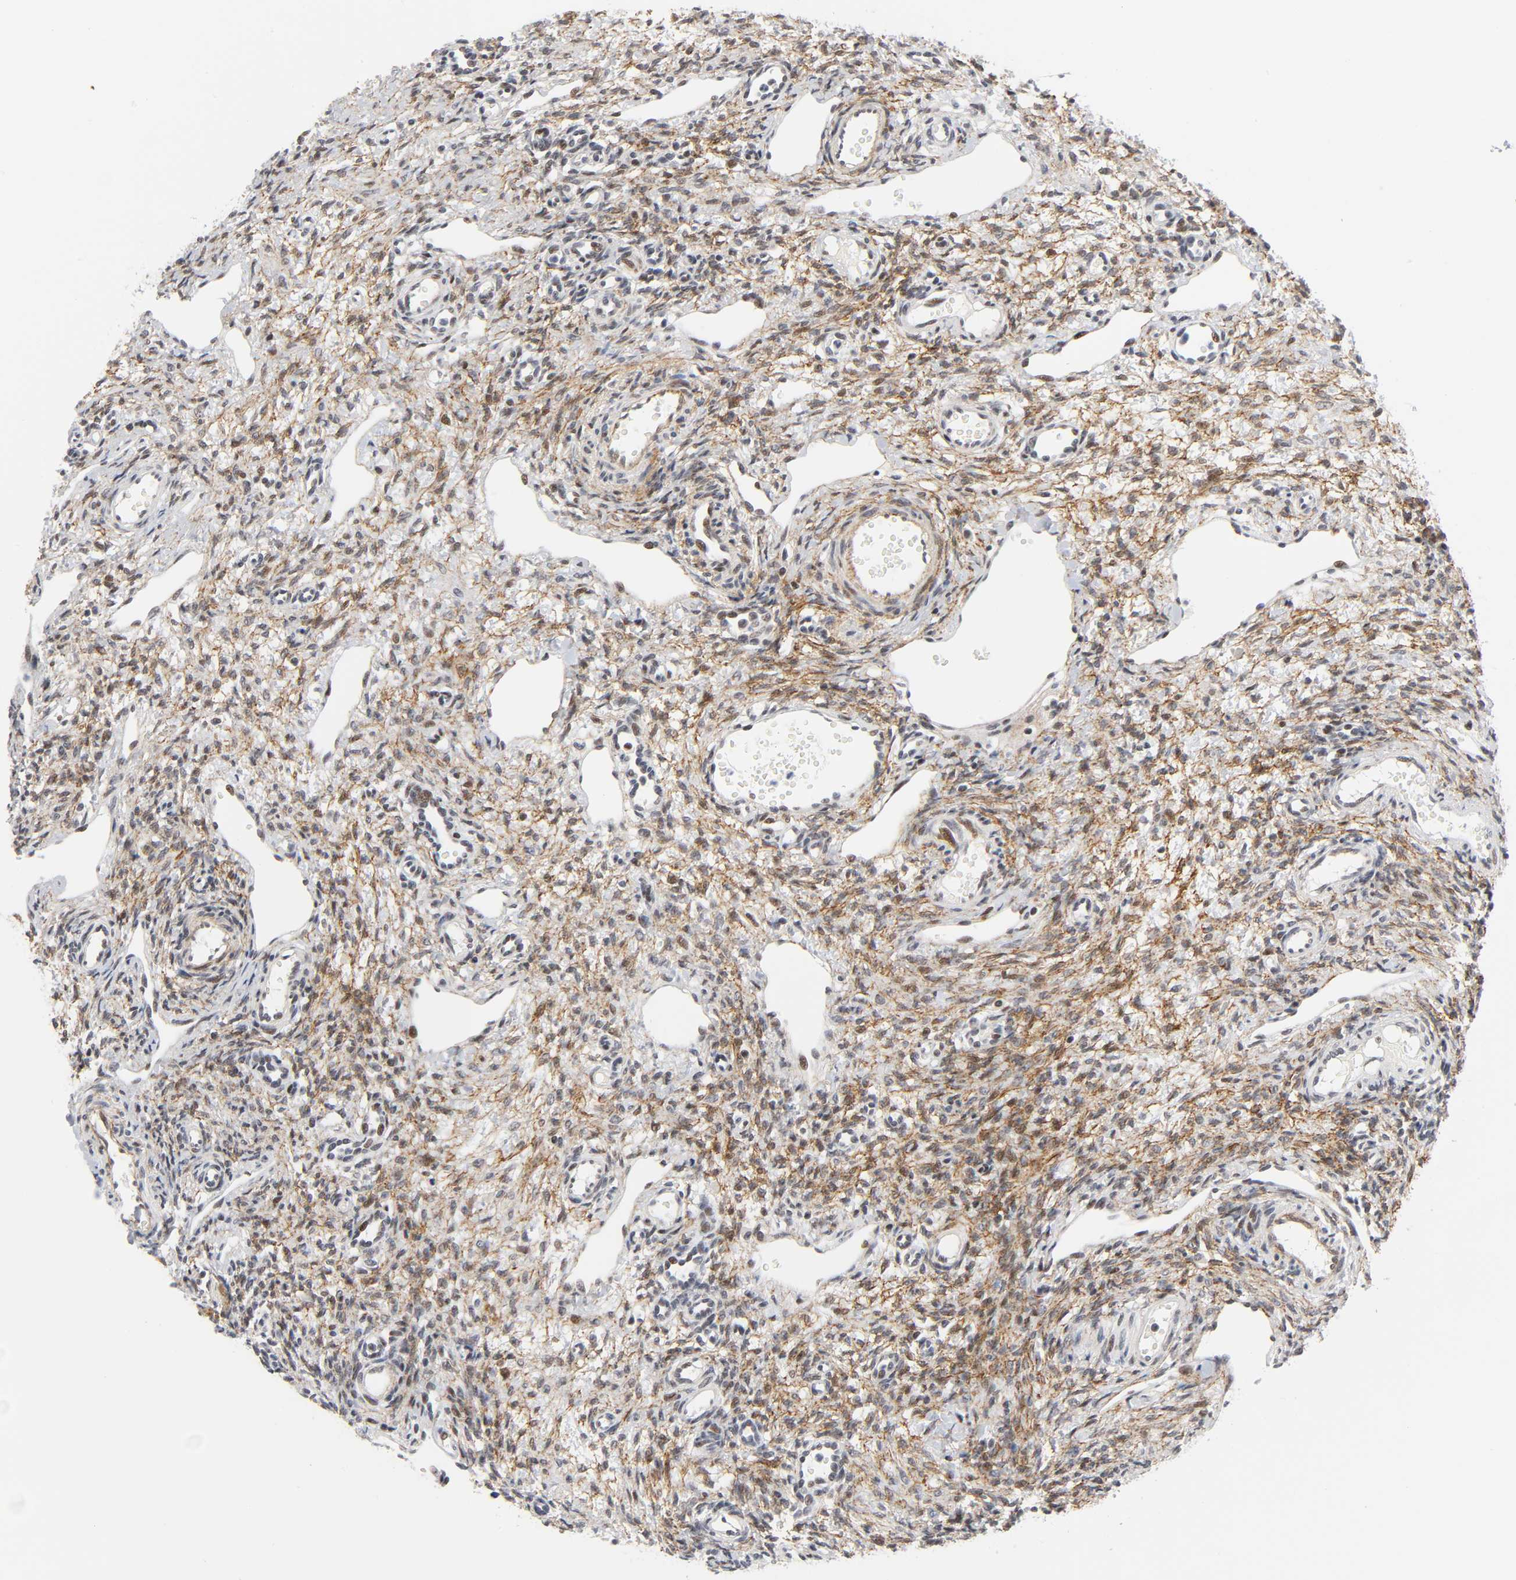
{"staining": {"intensity": "weak", "quantity": "25%-75%", "location": "cytoplasmic/membranous,nuclear"}, "tissue": "ovary", "cell_type": "Ovarian stroma cells", "image_type": "normal", "snomed": [{"axis": "morphology", "description": "Normal tissue, NOS"}, {"axis": "topography", "description": "Ovary"}], "caption": "Immunohistochemistry (DAB (3,3'-diaminobenzidine)) staining of normal human ovary demonstrates weak cytoplasmic/membranous,nuclear protein expression in about 25%-75% of ovarian stroma cells.", "gene": "DIDO1", "patient": {"sex": "female", "age": 33}}